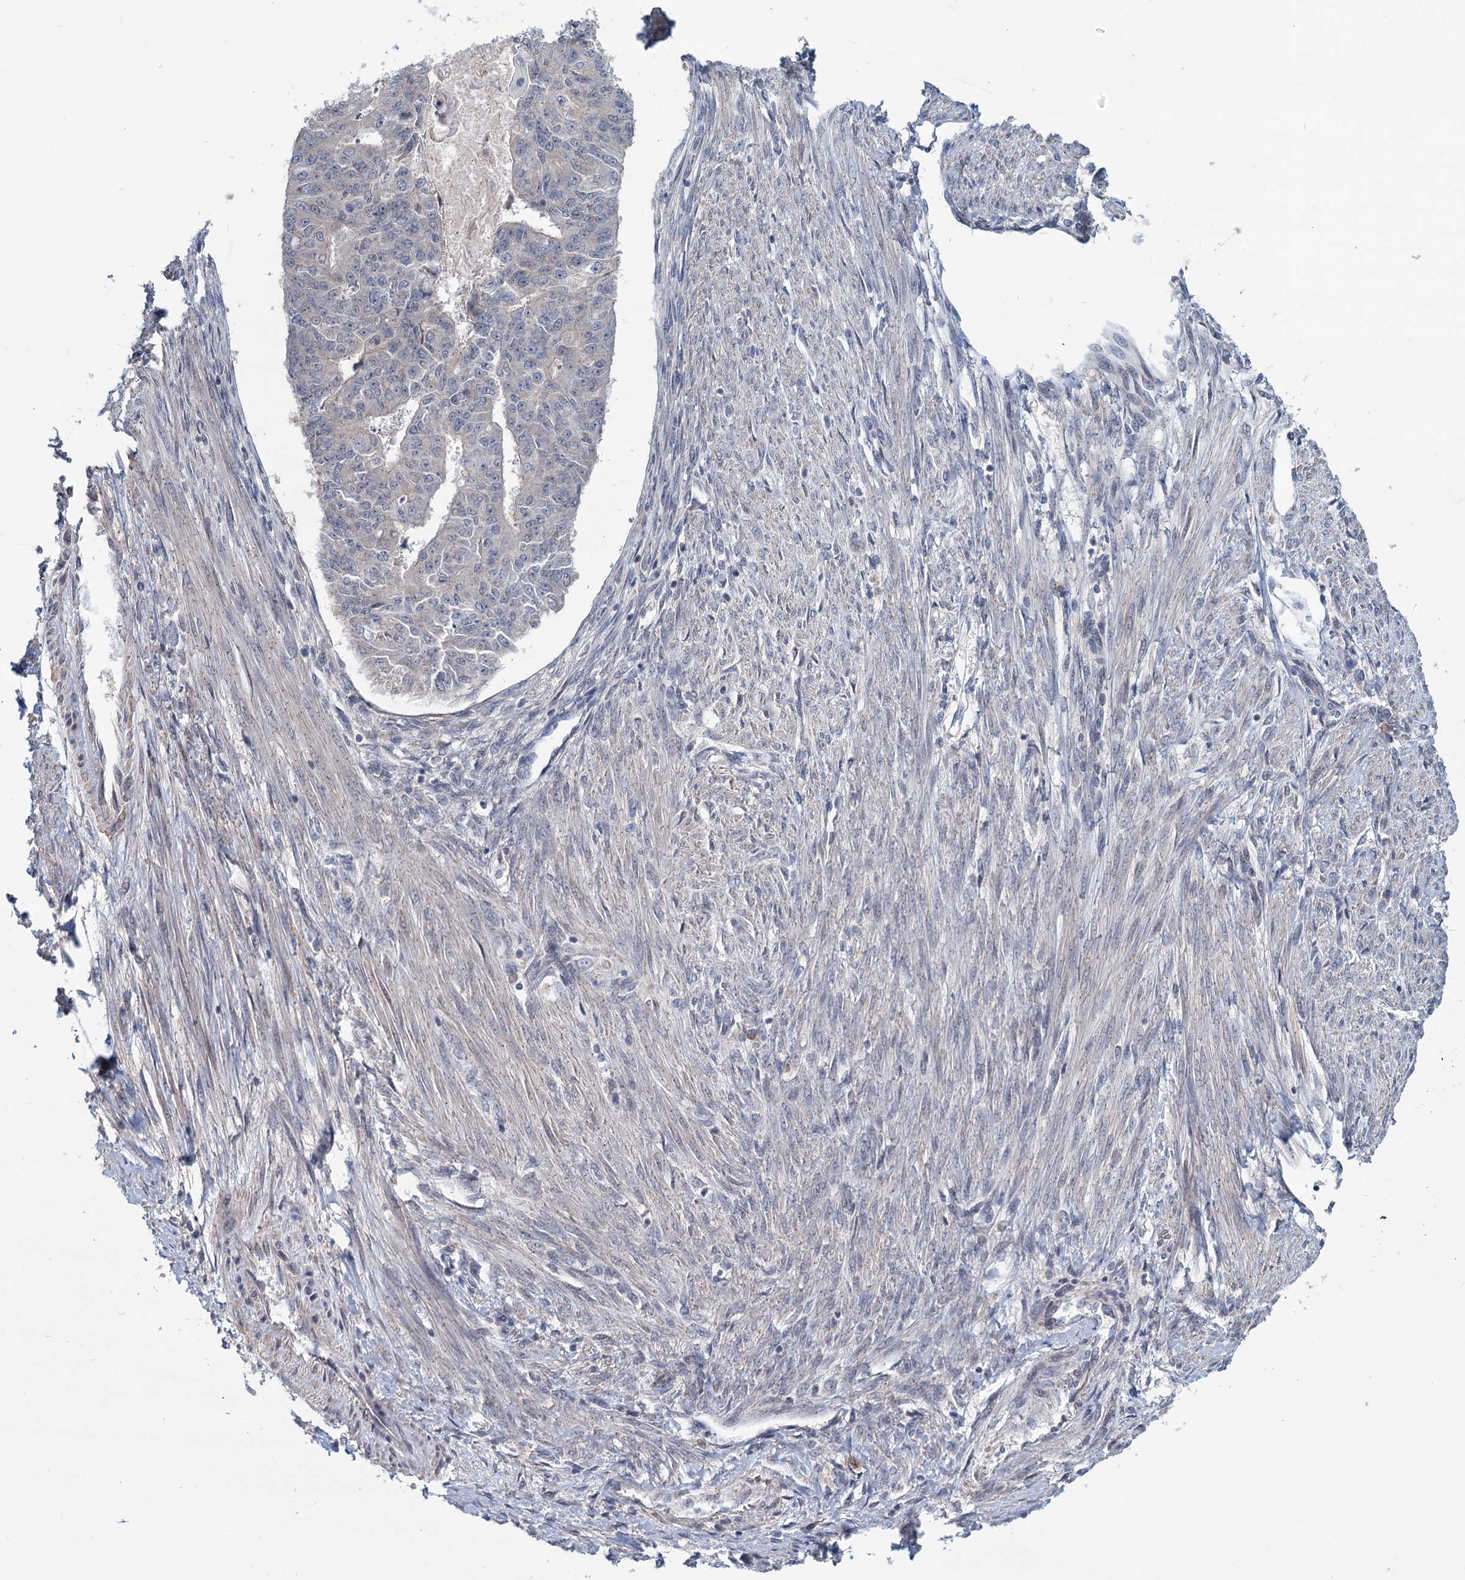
{"staining": {"intensity": "negative", "quantity": "none", "location": "none"}, "tissue": "endometrial cancer", "cell_type": "Tumor cells", "image_type": "cancer", "snomed": [{"axis": "morphology", "description": "Adenocarcinoma, NOS"}, {"axis": "topography", "description": "Endometrium"}], "caption": "Tumor cells show no significant protein positivity in adenocarcinoma (endometrial).", "gene": "STAP1", "patient": {"sex": "female", "age": 32}}